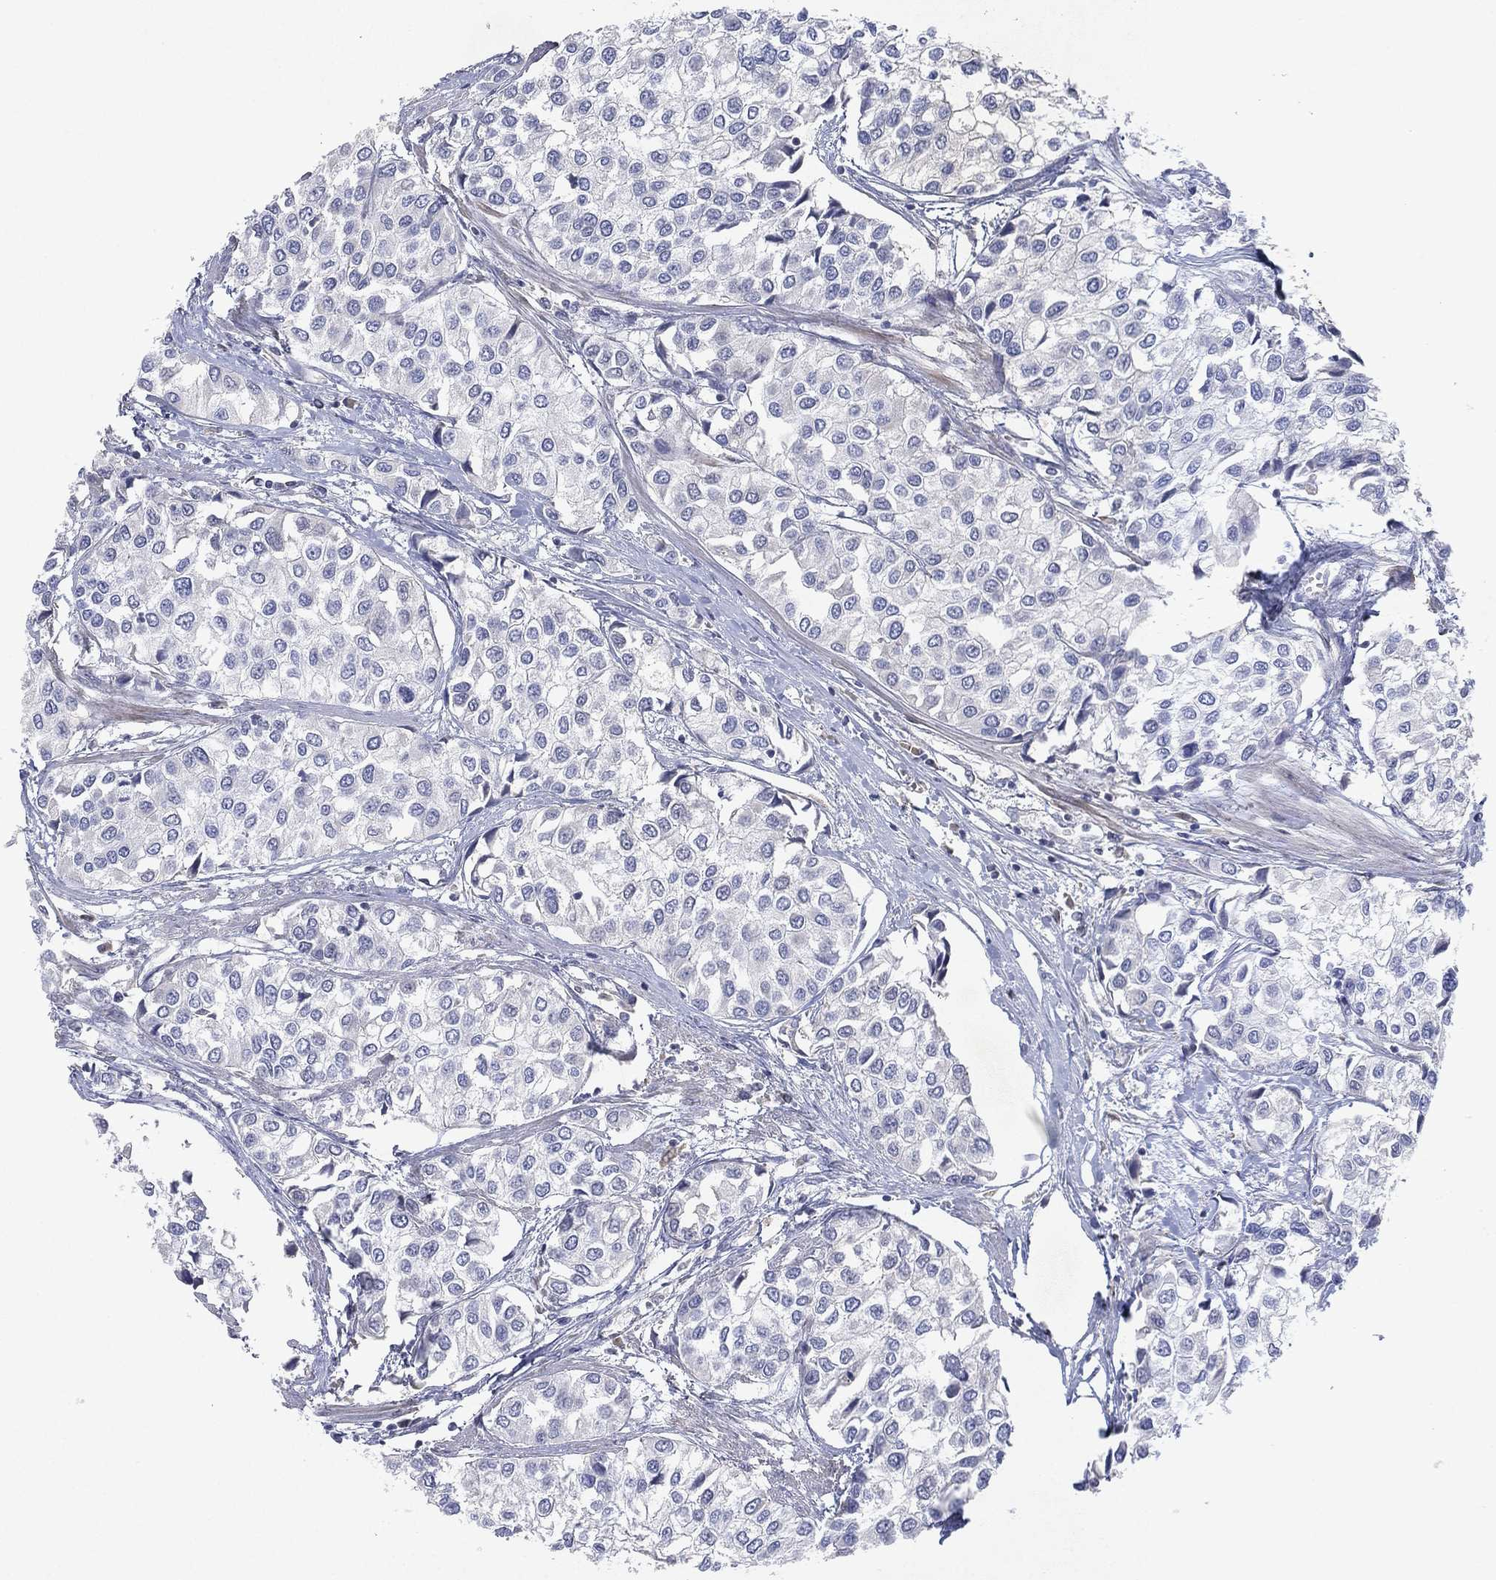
{"staining": {"intensity": "negative", "quantity": "none", "location": "none"}, "tissue": "urothelial cancer", "cell_type": "Tumor cells", "image_type": "cancer", "snomed": [{"axis": "morphology", "description": "Urothelial carcinoma, High grade"}, {"axis": "topography", "description": "Urinary bladder"}], "caption": "Photomicrograph shows no protein staining in tumor cells of urothelial cancer tissue.", "gene": "FLI1", "patient": {"sex": "male", "age": 73}}